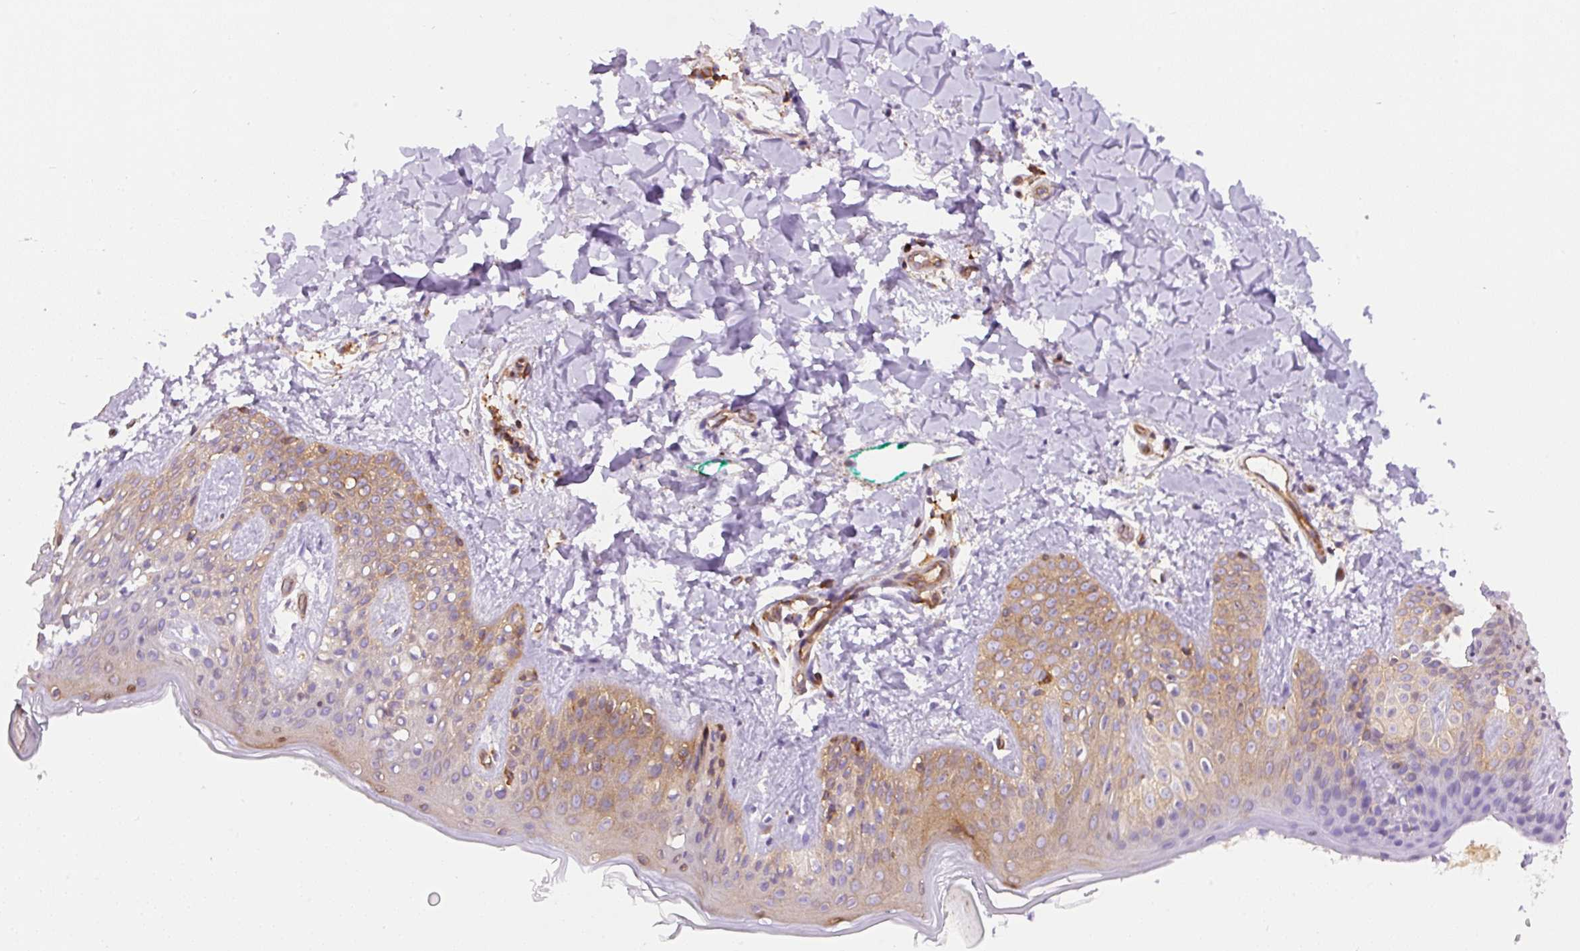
{"staining": {"intensity": "negative", "quantity": "none", "location": "none"}, "tissue": "skin", "cell_type": "Fibroblasts", "image_type": "normal", "snomed": [{"axis": "morphology", "description": "Normal tissue, NOS"}, {"axis": "topography", "description": "Skin"}], "caption": "High magnification brightfield microscopy of unremarkable skin stained with DAB (3,3'-diaminobenzidine) (brown) and counterstained with hematoxylin (blue): fibroblasts show no significant expression.", "gene": "DNM2", "patient": {"sex": "male", "age": 16}}